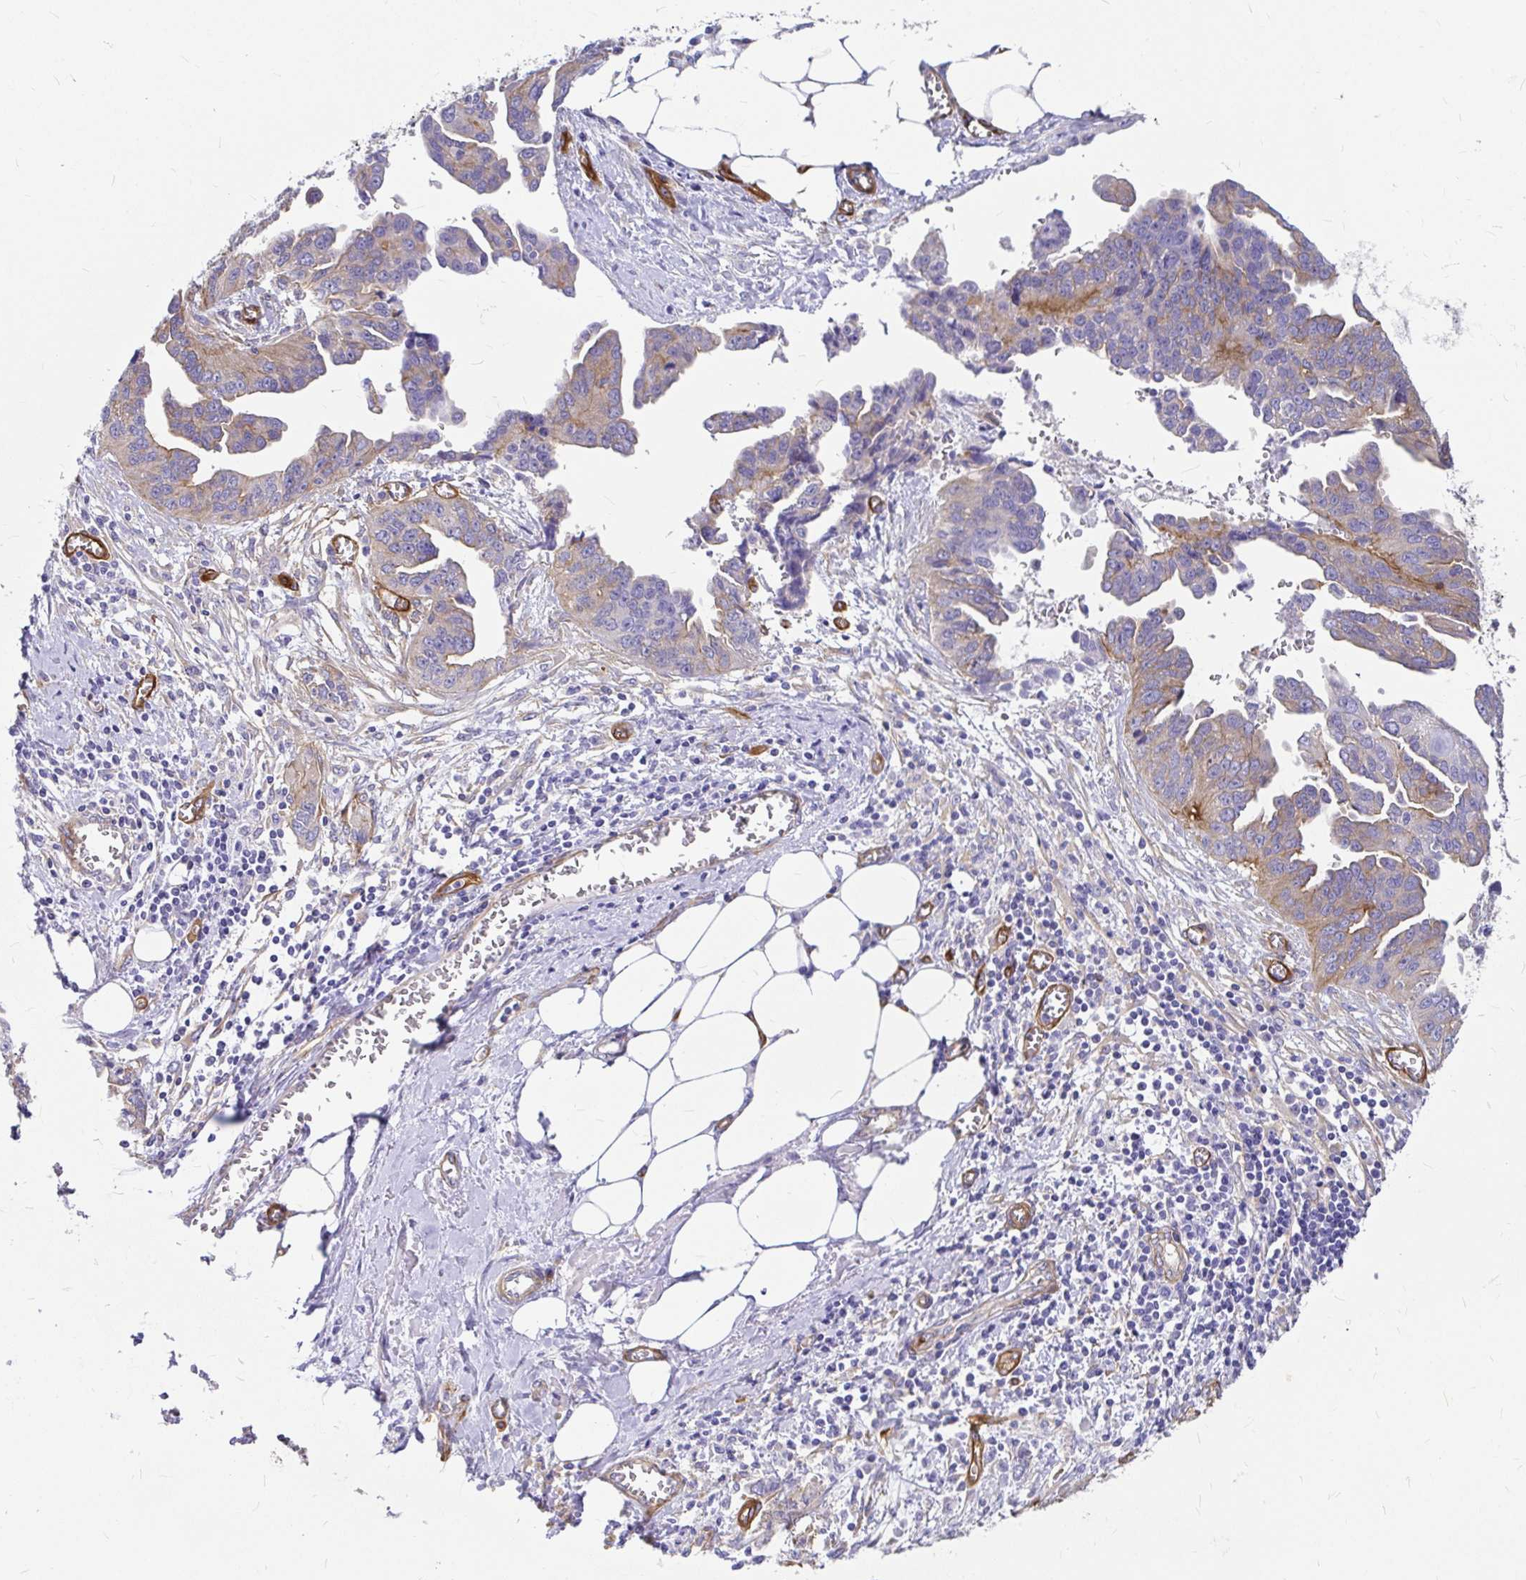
{"staining": {"intensity": "weak", "quantity": "25%-75%", "location": "cytoplasmic/membranous"}, "tissue": "ovarian cancer", "cell_type": "Tumor cells", "image_type": "cancer", "snomed": [{"axis": "morphology", "description": "Cystadenocarcinoma, serous, NOS"}, {"axis": "topography", "description": "Ovary"}], "caption": "This photomicrograph demonstrates IHC staining of human serous cystadenocarcinoma (ovarian), with low weak cytoplasmic/membranous expression in about 25%-75% of tumor cells.", "gene": "MYO1B", "patient": {"sex": "female", "age": 75}}